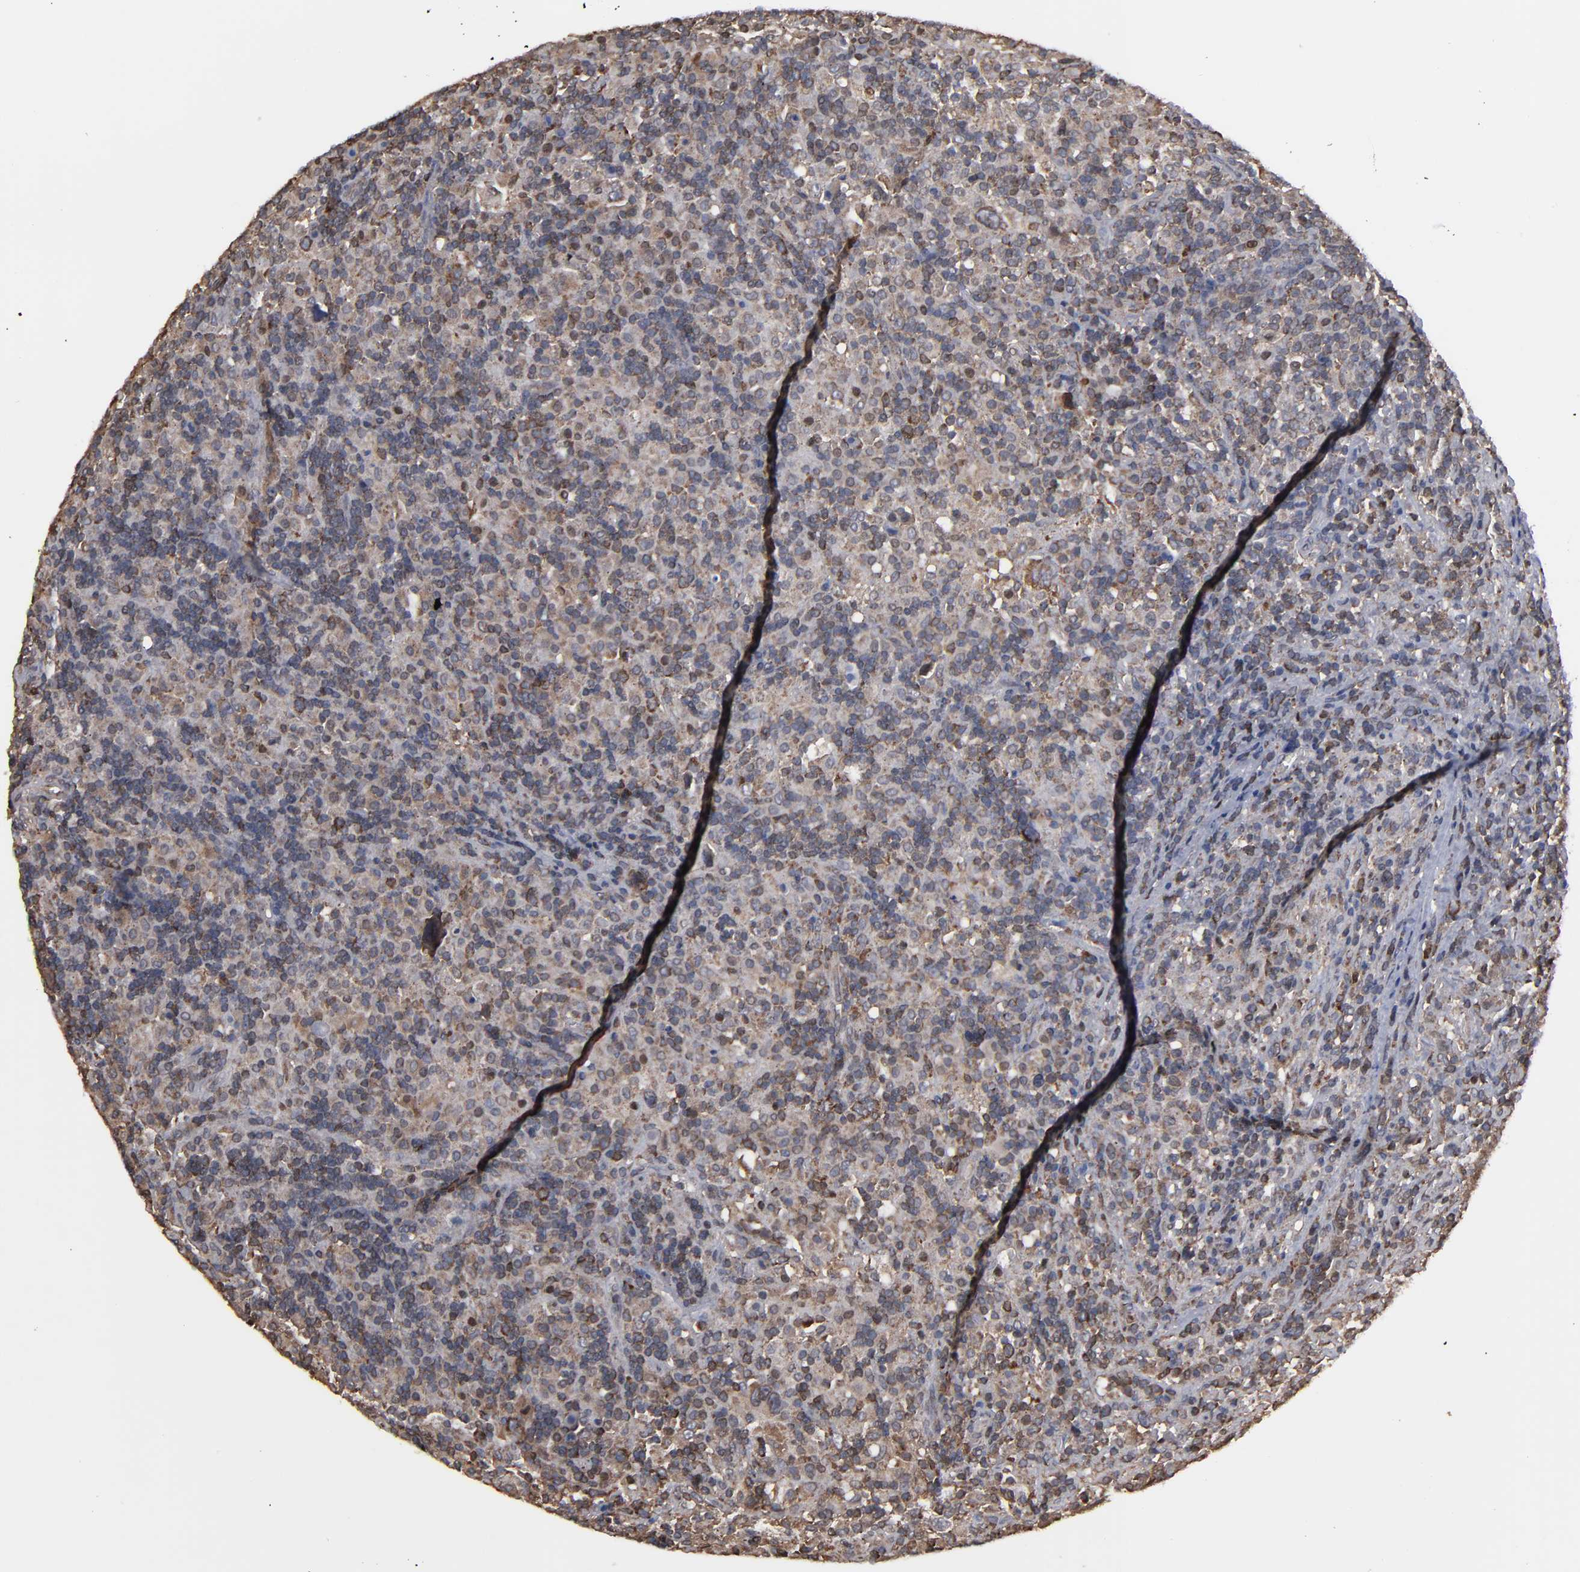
{"staining": {"intensity": "moderate", "quantity": "25%-75%", "location": "cytoplasmic/membranous,nuclear"}, "tissue": "lymphoma", "cell_type": "Tumor cells", "image_type": "cancer", "snomed": [{"axis": "morphology", "description": "Hodgkin's disease, NOS"}, {"axis": "topography", "description": "Lymph node"}], "caption": "Protein staining exhibits moderate cytoplasmic/membranous and nuclear staining in about 25%-75% of tumor cells in Hodgkin's disease. Nuclei are stained in blue.", "gene": "KIAA2026", "patient": {"sex": "male", "age": 46}}